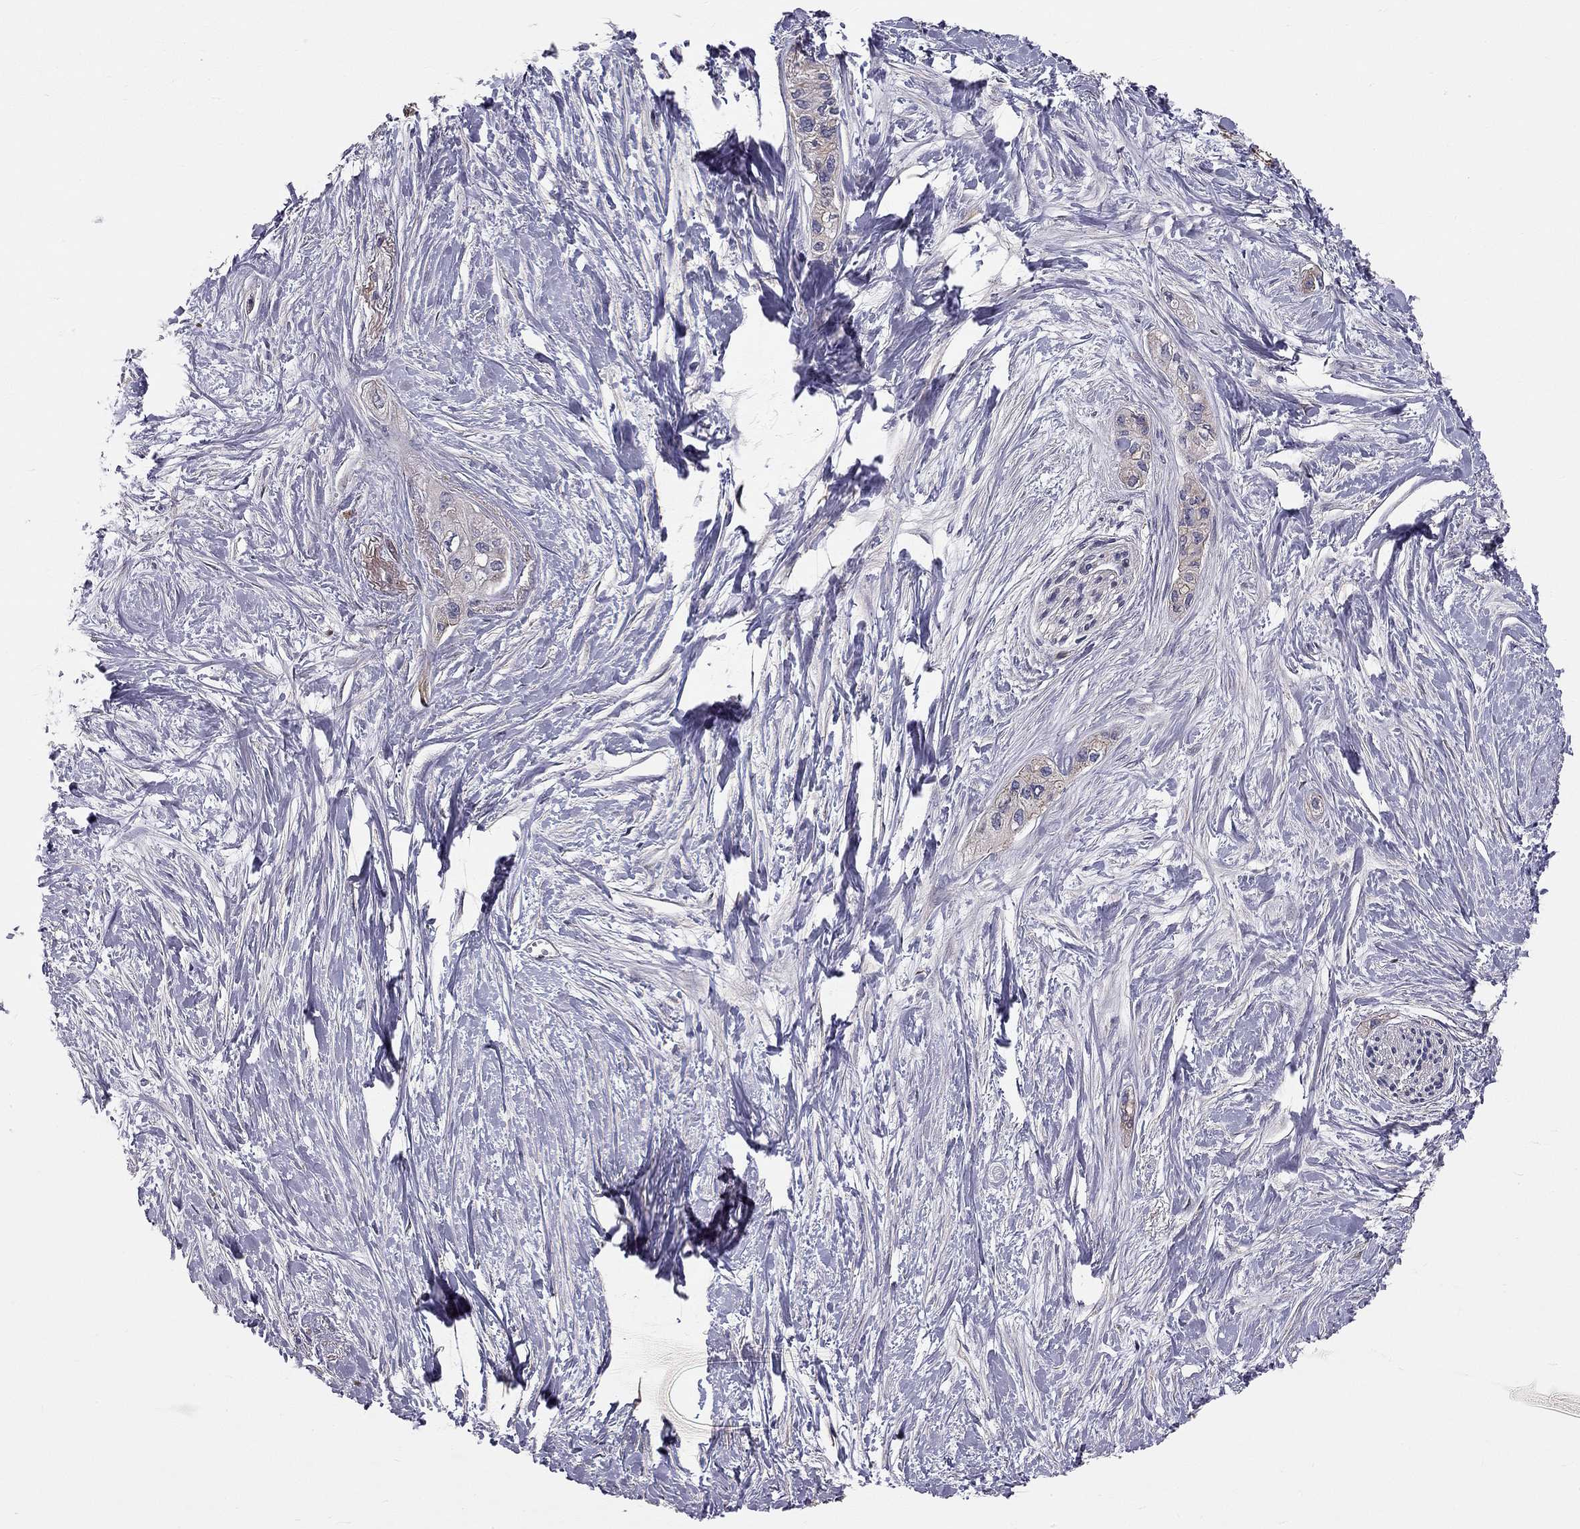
{"staining": {"intensity": "weak", "quantity": ">75%", "location": "cytoplasmic/membranous"}, "tissue": "pancreatic cancer", "cell_type": "Tumor cells", "image_type": "cancer", "snomed": [{"axis": "morphology", "description": "Adenocarcinoma, NOS"}, {"axis": "topography", "description": "Pancreas"}], "caption": "A photomicrograph showing weak cytoplasmic/membranous staining in approximately >75% of tumor cells in pancreatic adenocarcinoma, as visualized by brown immunohistochemical staining.", "gene": "GJB4", "patient": {"sex": "female", "age": 50}}